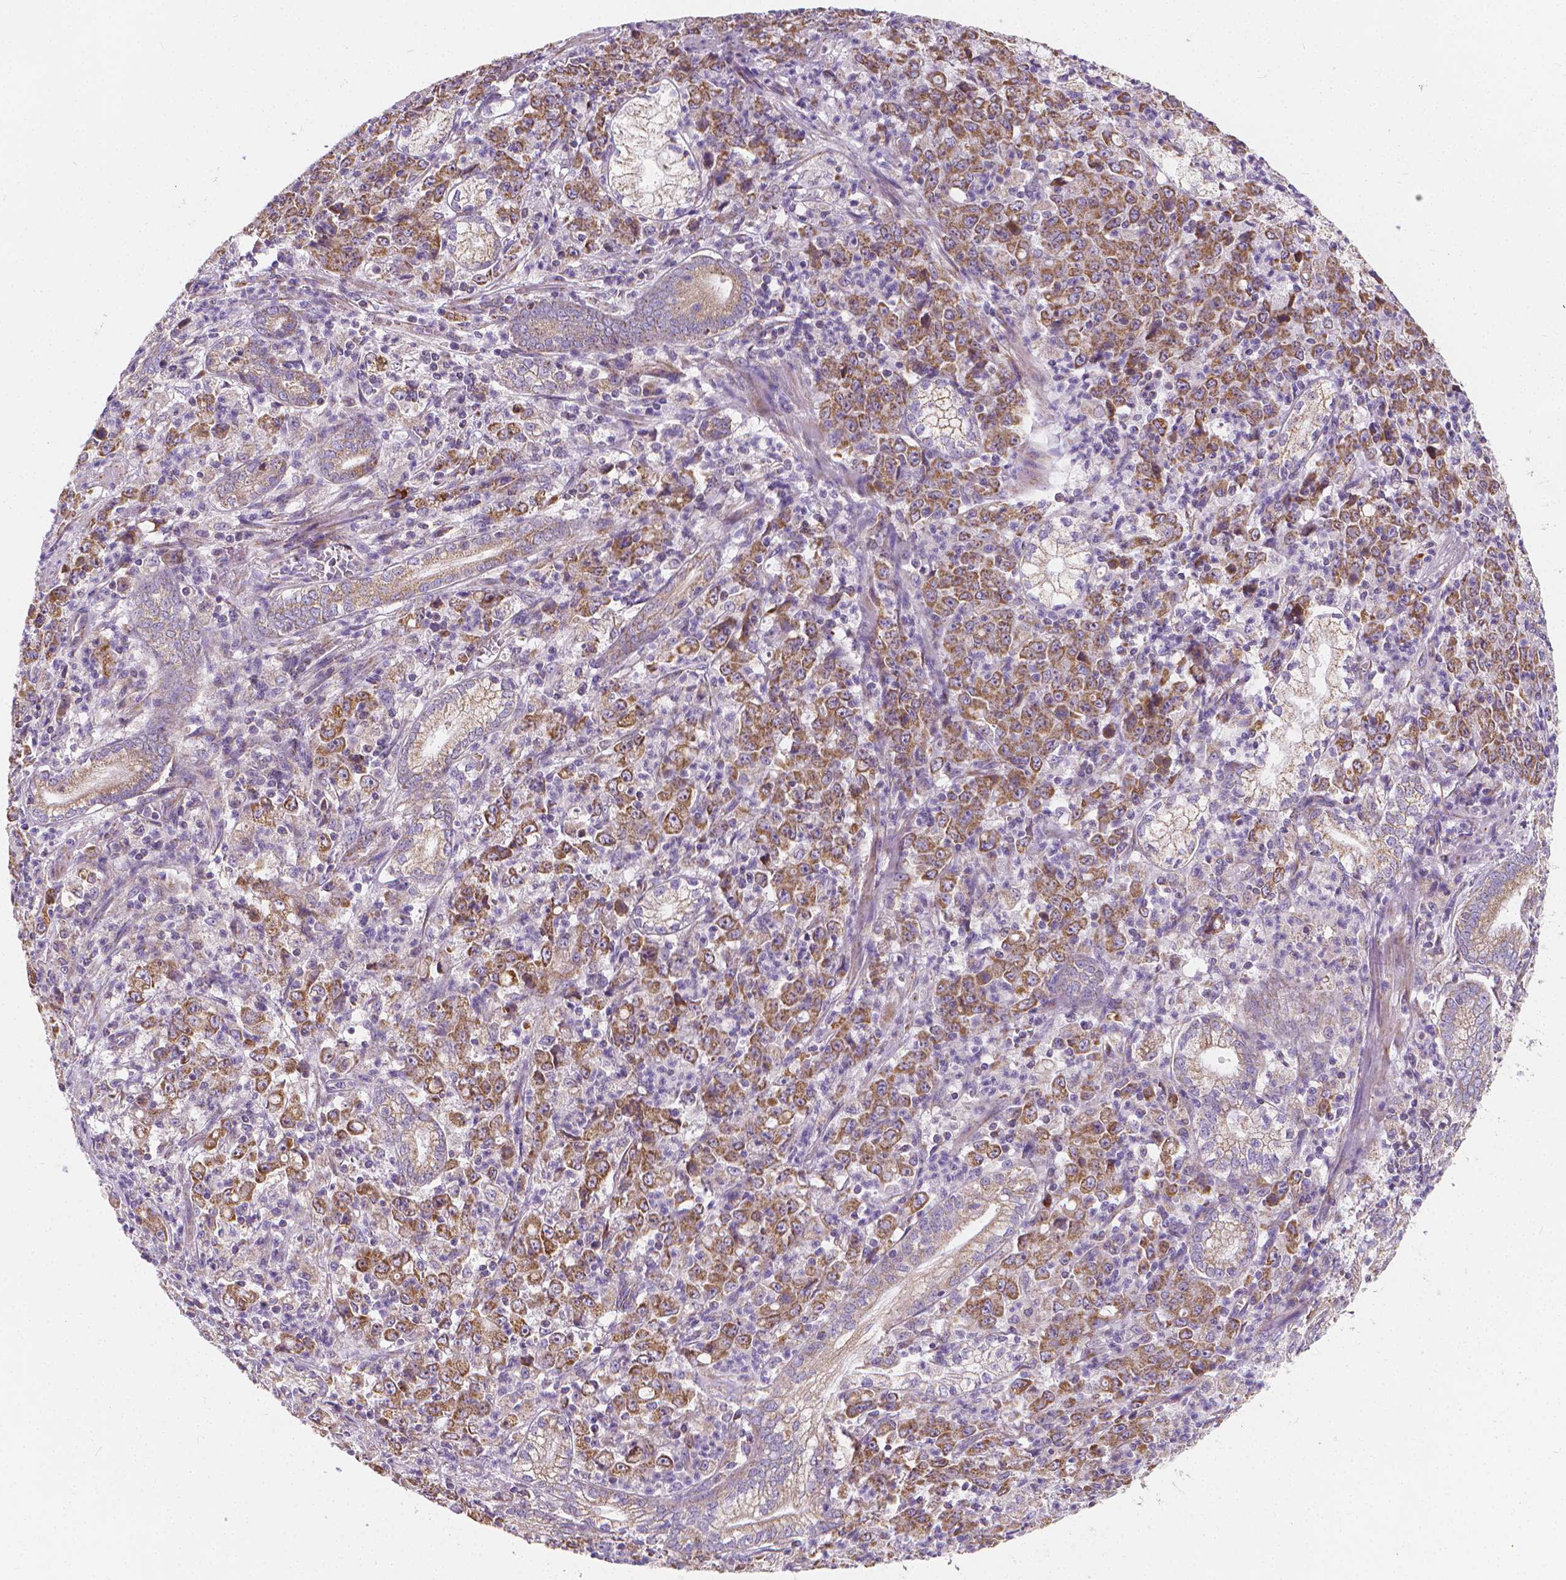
{"staining": {"intensity": "strong", "quantity": ">75%", "location": "cytoplasmic/membranous"}, "tissue": "stomach cancer", "cell_type": "Tumor cells", "image_type": "cancer", "snomed": [{"axis": "morphology", "description": "Adenocarcinoma, NOS"}, {"axis": "topography", "description": "Stomach, lower"}], "caption": "The micrograph exhibits immunohistochemical staining of adenocarcinoma (stomach). There is strong cytoplasmic/membranous positivity is appreciated in about >75% of tumor cells. Immunohistochemistry (ihc) stains the protein of interest in brown and the nuclei are stained blue.", "gene": "SNCAIP", "patient": {"sex": "female", "age": 71}}